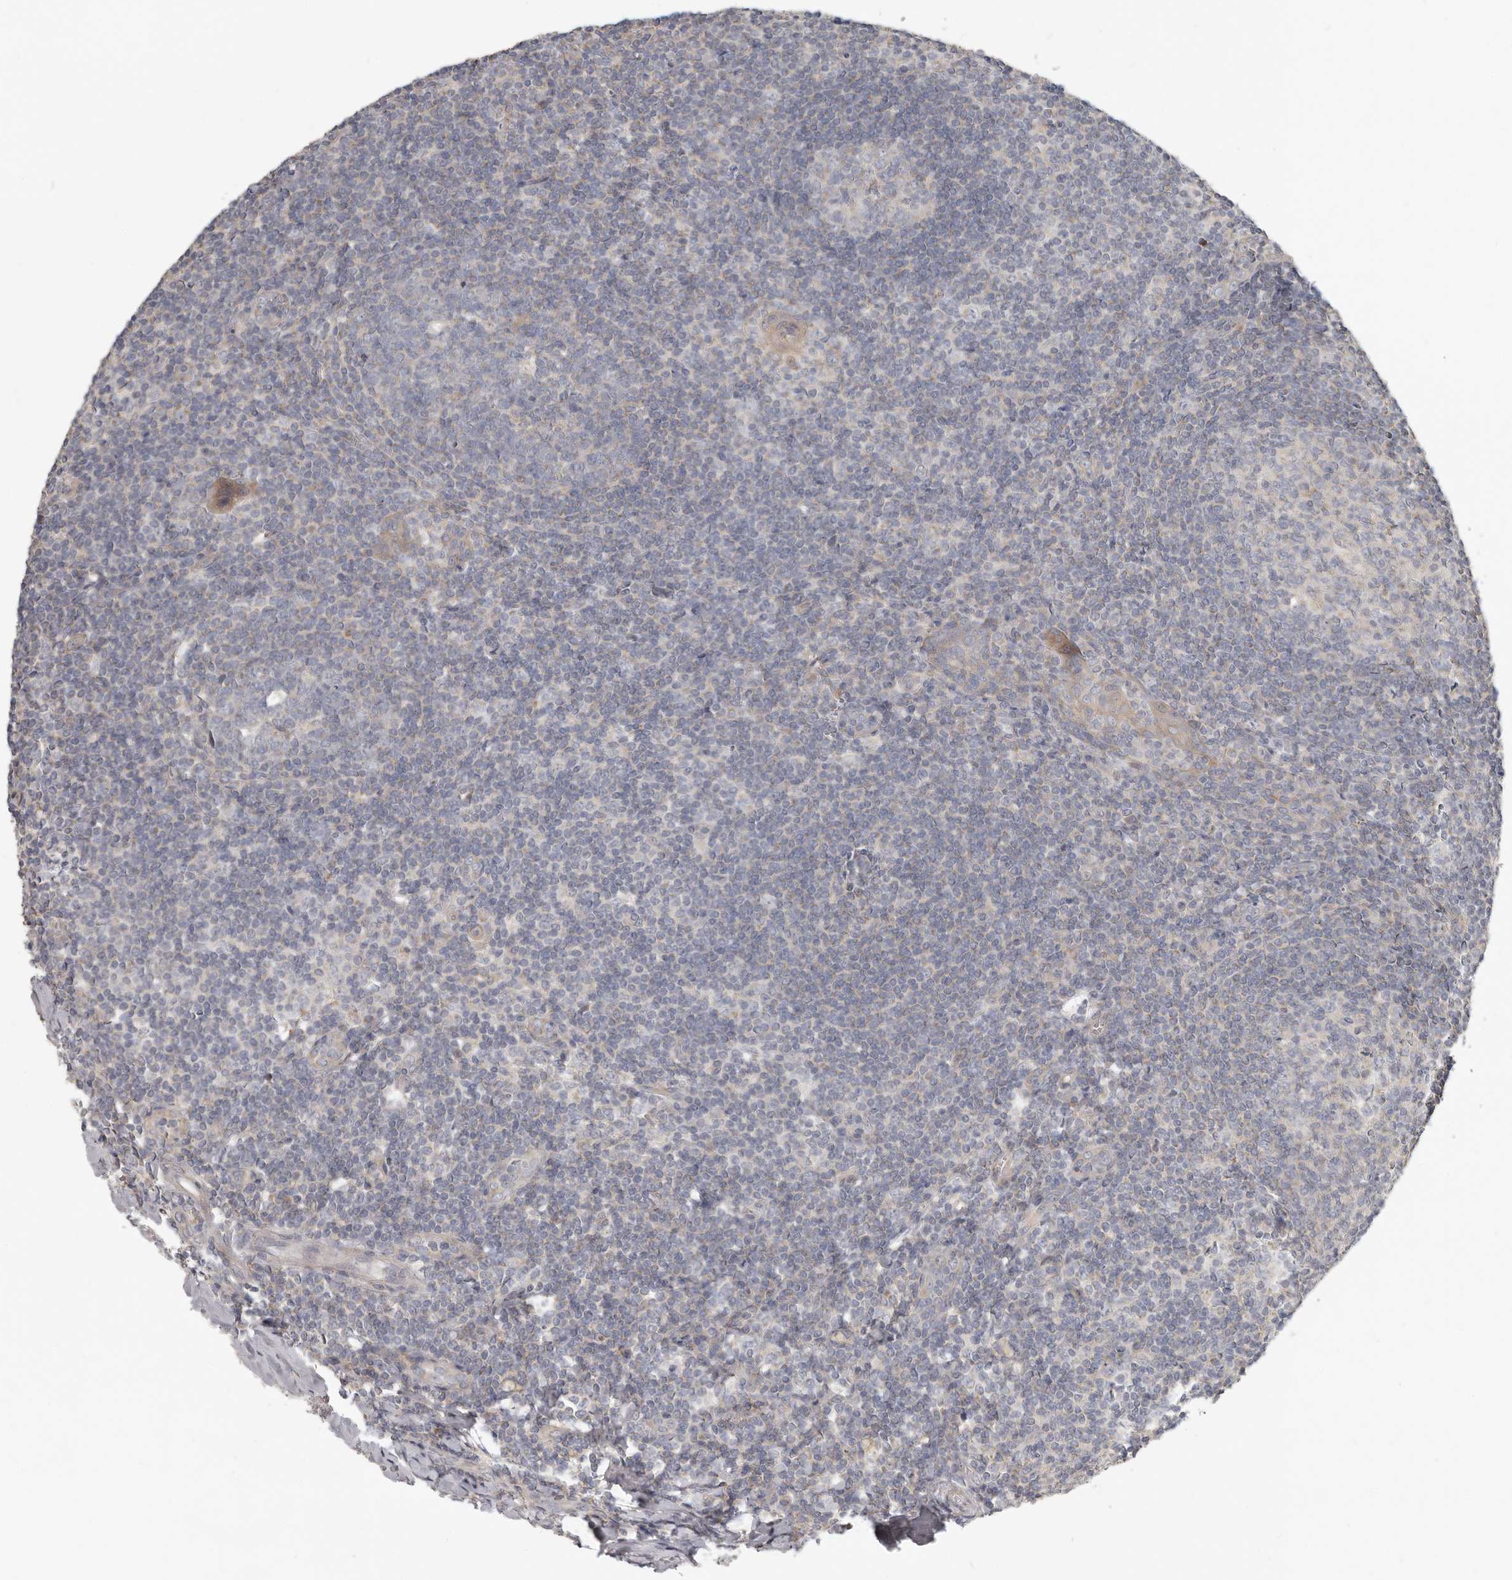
{"staining": {"intensity": "negative", "quantity": "none", "location": "none"}, "tissue": "tonsil", "cell_type": "Germinal center cells", "image_type": "normal", "snomed": [{"axis": "morphology", "description": "Normal tissue, NOS"}, {"axis": "topography", "description": "Tonsil"}], "caption": "DAB (3,3'-diaminobenzidine) immunohistochemical staining of unremarkable tonsil reveals no significant positivity in germinal center cells.", "gene": "UNK", "patient": {"sex": "male", "age": 37}}